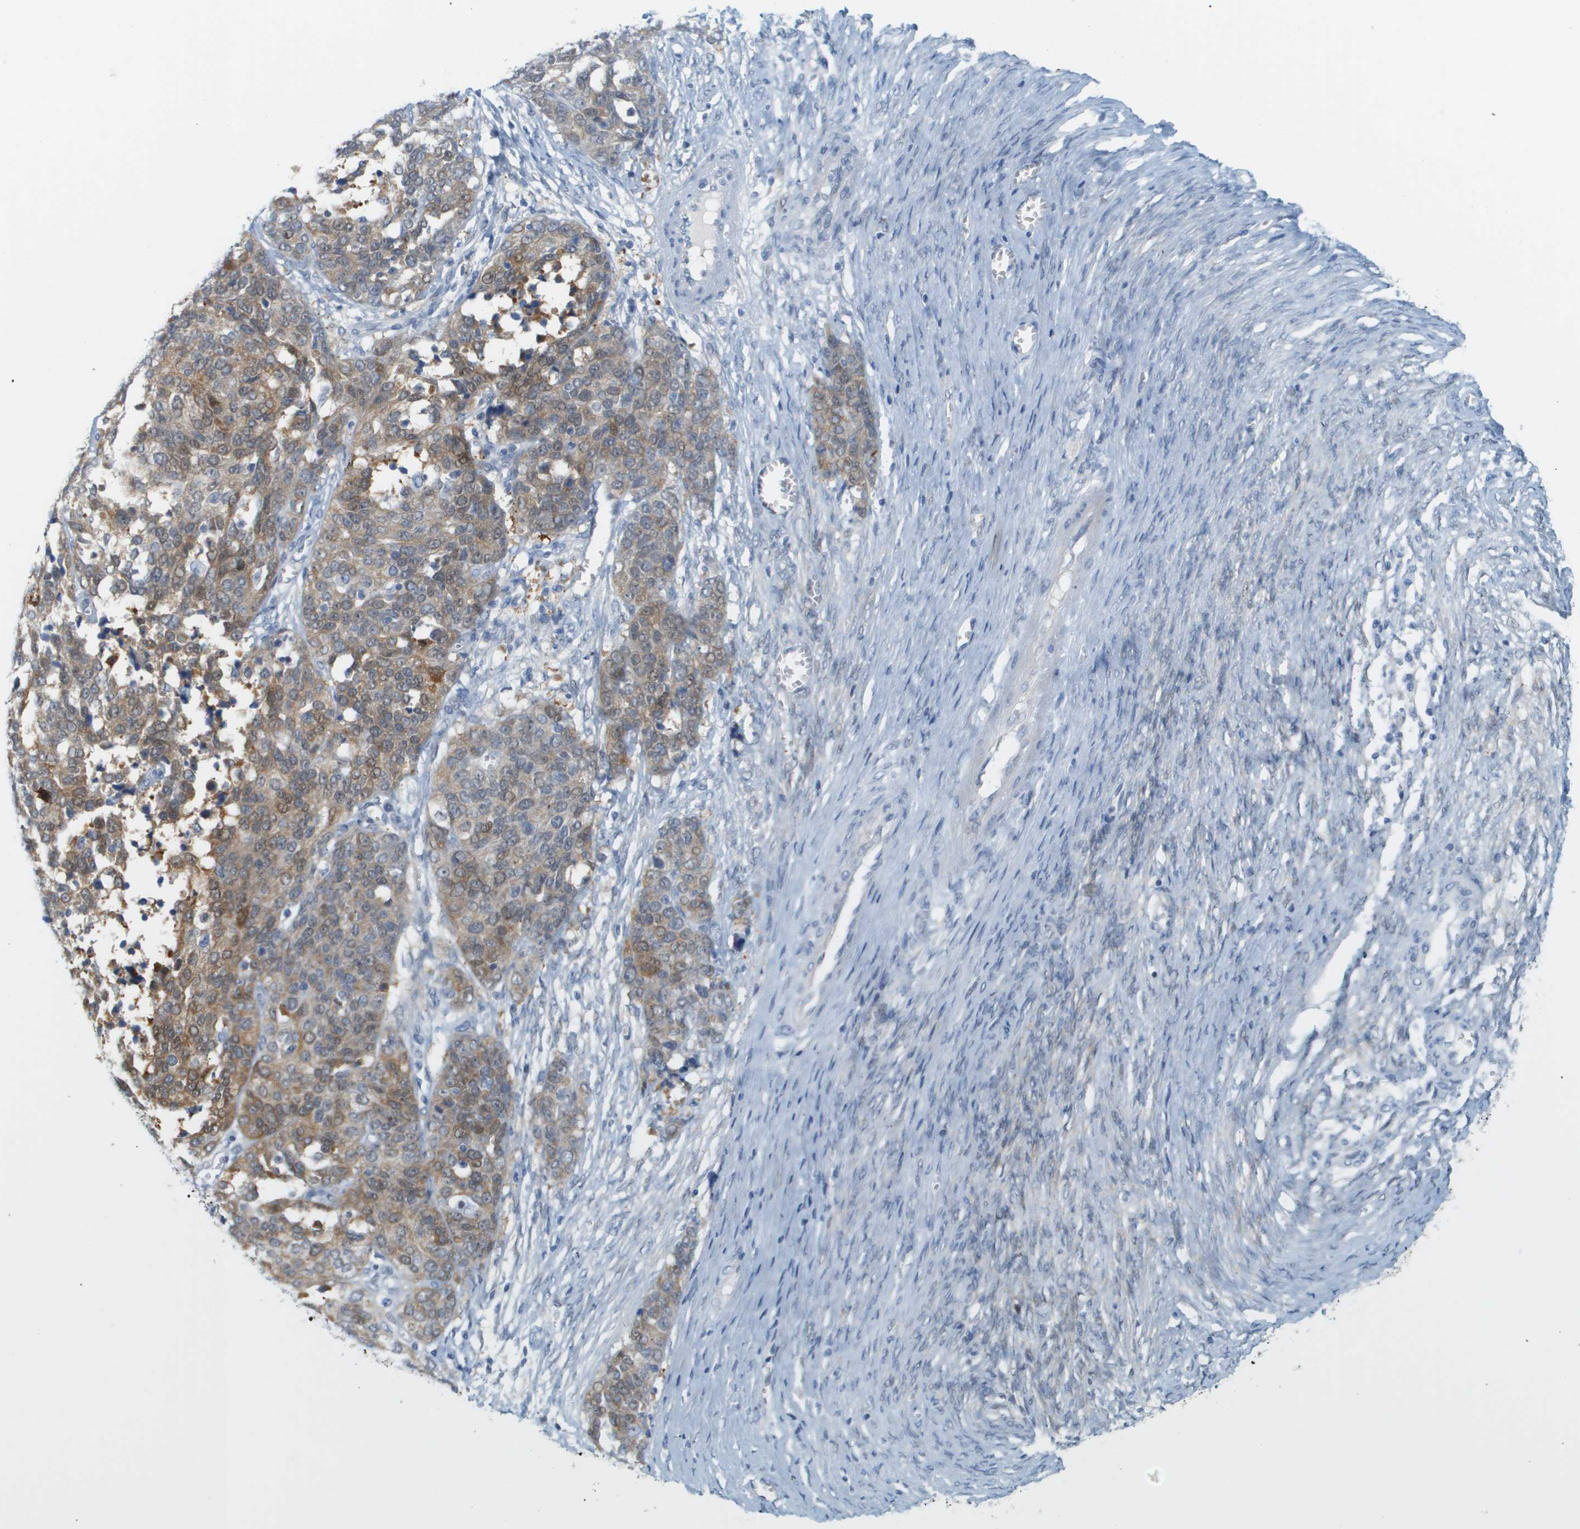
{"staining": {"intensity": "weak", "quantity": "25%-75%", "location": "cytoplasmic/membranous"}, "tissue": "ovarian cancer", "cell_type": "Tumor cells", "image_type": "cancer", "snomed": [{"axis": "morphology", "description": "Cystadenocarcinoma, serous, NOS"}, {"axis": "topography", "description": "Ovary"}], "caption": "Weak cytoplasmic/membranous expression for a protein is identified in approximately 25%-75% of tumor cells of ovarian serous cystadenocarcinoma using immunohistochemistry.", "gene": "CUL9", "patient": {"sex": "female", "age": 44}}